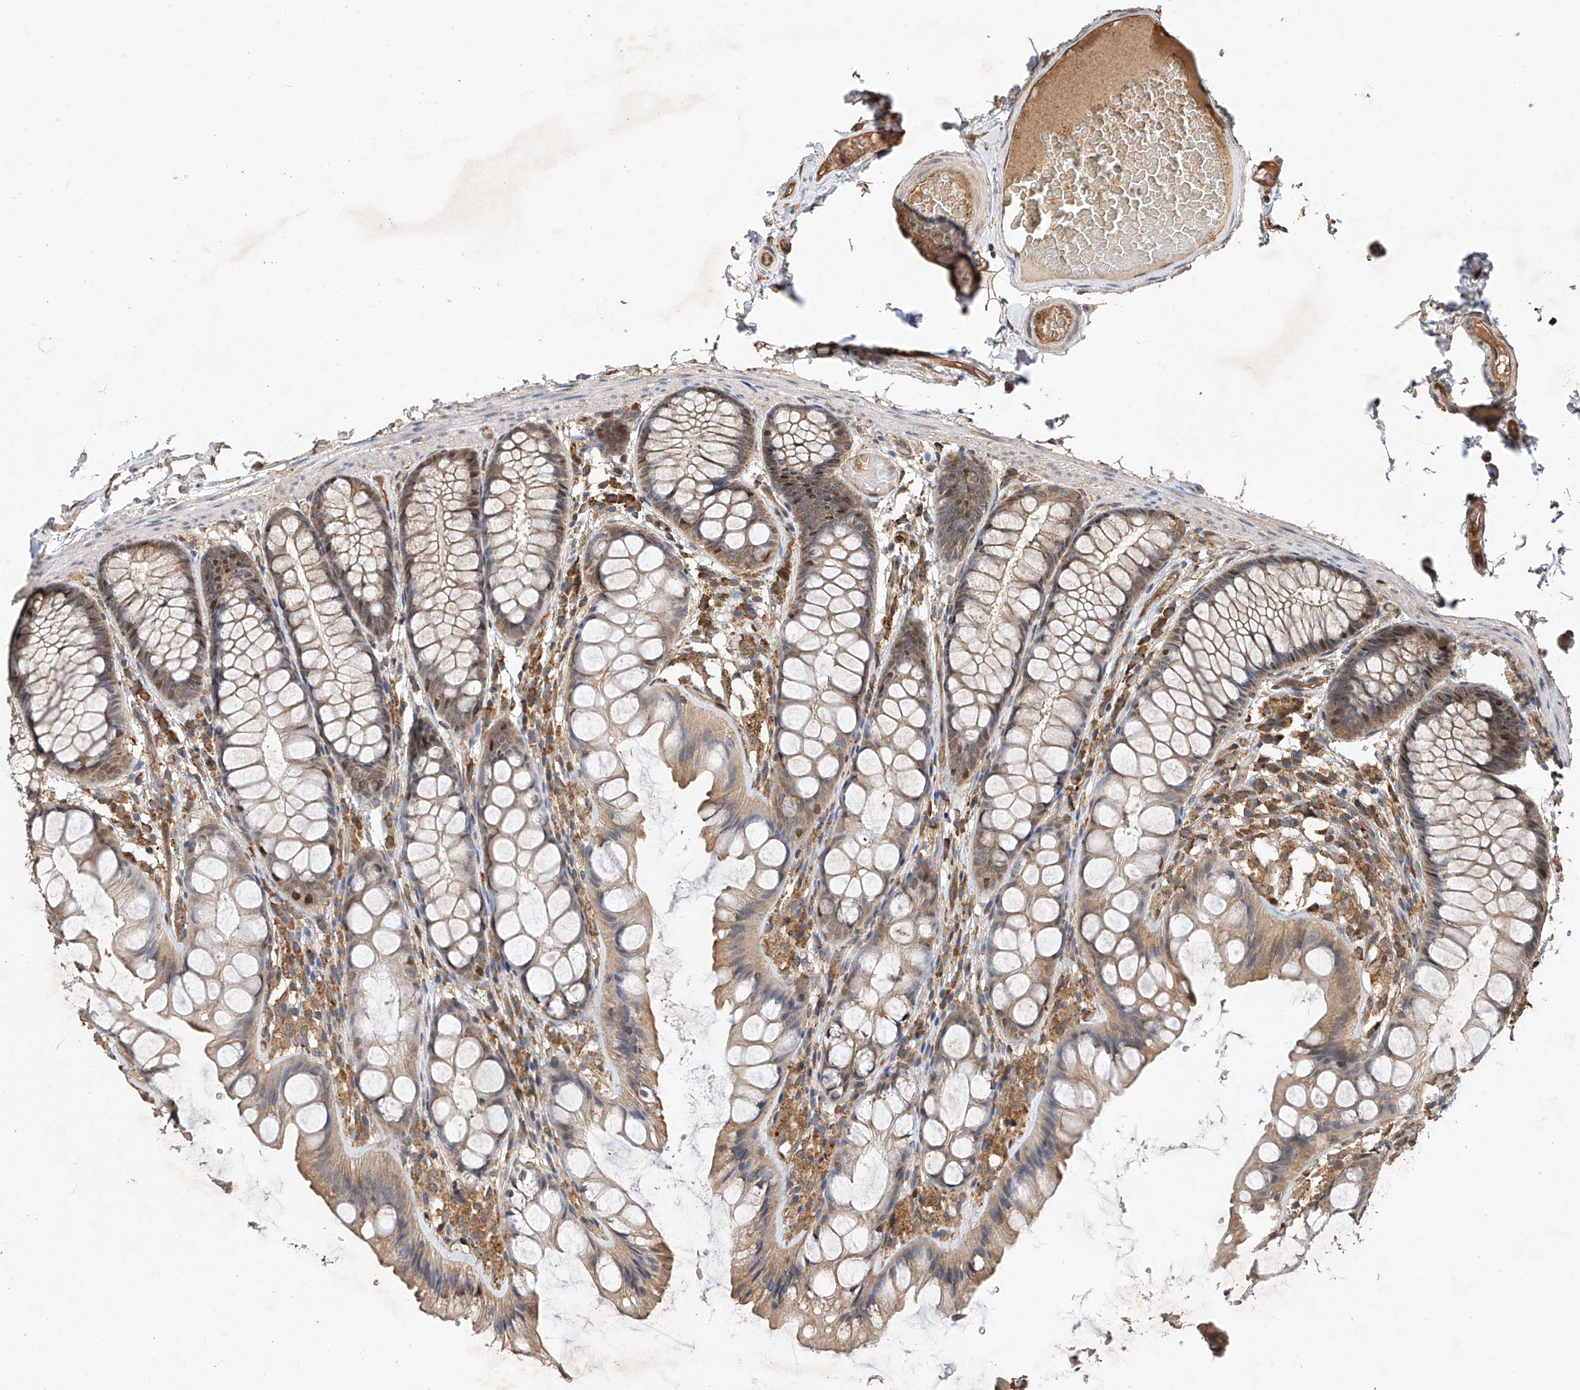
{"staining": {"intensity": "moderate", "quantity": ">75%", "location": "cytoplasmic/membranous"}, "tissue": "colon", "cell_type": "Endothelial cells", "image_type": "normal", "snomed": [{"axis": "morphology", "description": "Normal tissue, NOS"}, {"axis": "topography", "description": "Colon"}], "caption": "Protein expression by immunohistochemistry demonstrates moderate cytoplasmic/membranous positivity in about >75% of endothelial cells in normal colon. (IHC, brightfield microscopy, high magnification).", "gene": "RILPL2", "patient": {"sex": "male", "age": 47}}